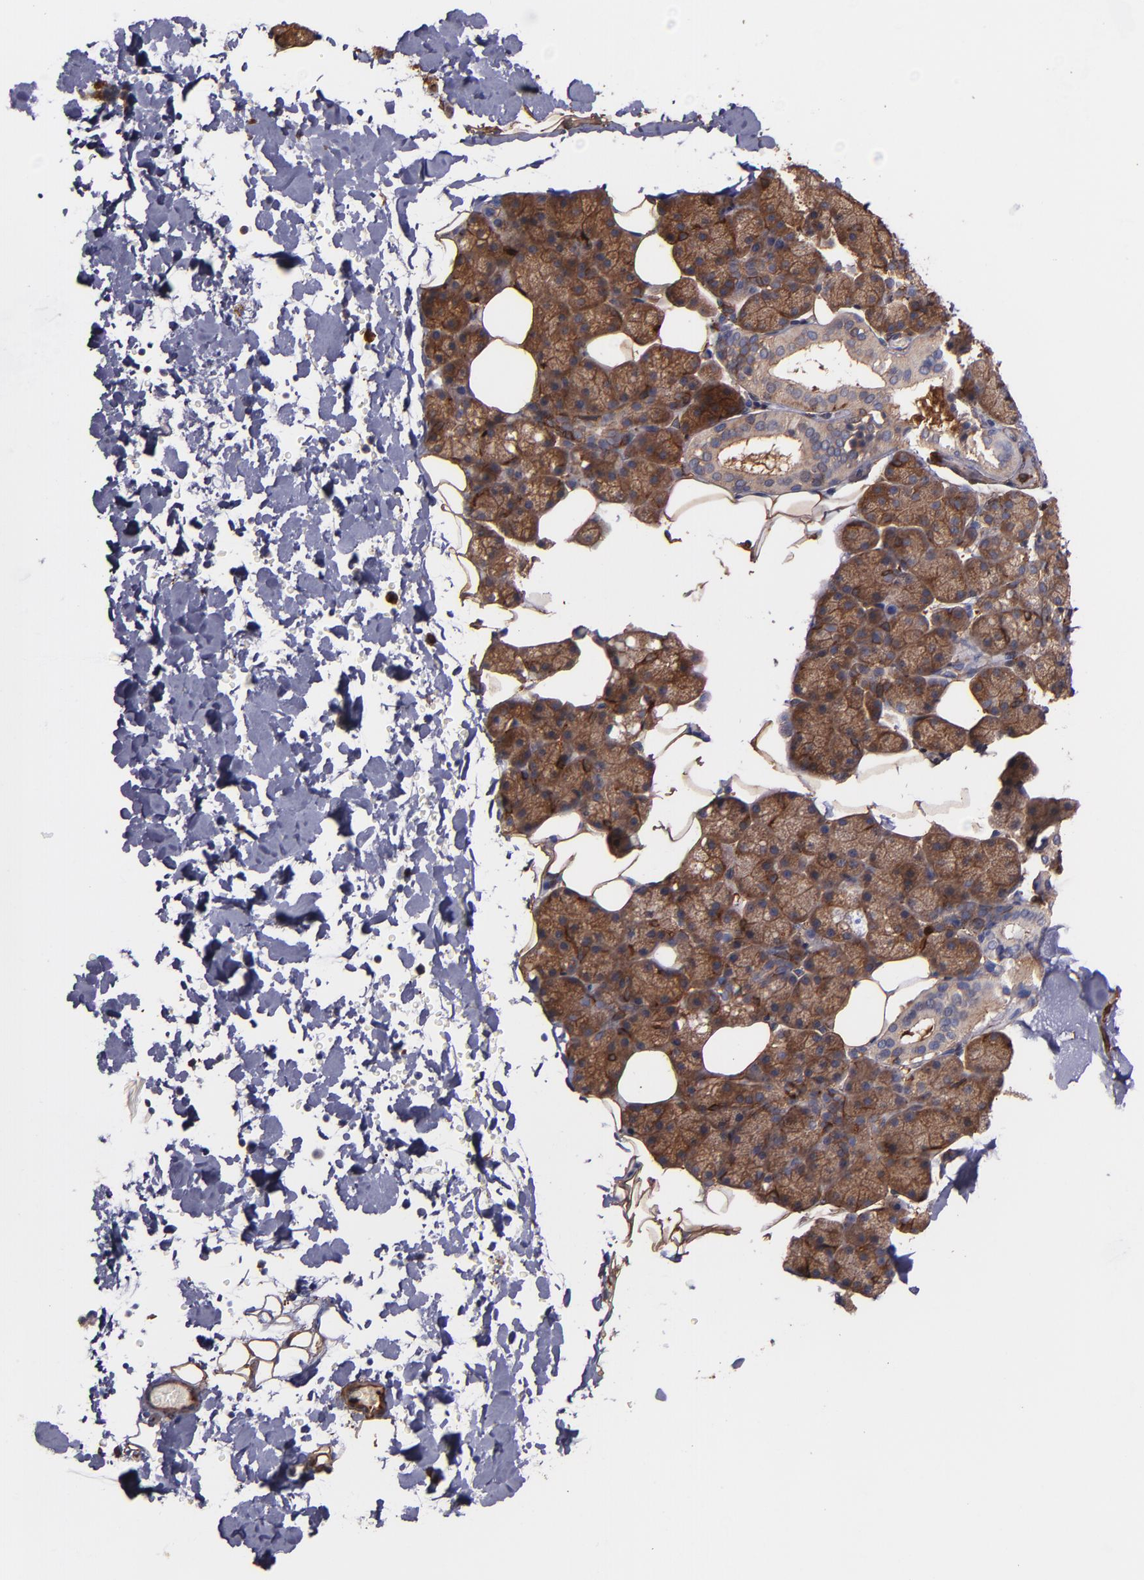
{"staining": {"intensity": "moderate", "quantity": ">75%", "location": "cytoplasmic/membranous"}, "tissue": "salivary gland", "cell_type": "Glandular cells", "image_type": "normal", "snomed": [{"axis": "morphology", "description": "Normal tissue, NOS"}, {"axis": "topography", "description": "Lymph node"}, {"axis": "topography", "description": "Salivary gland"}], "caption": "About >75% of glandular cells in normal human salivary gland reveal moderate cytoplasmic/membranous protein expression as visualized by brown immunohistochemical staining.", "gene": "VCL", "patient": {"sex": "male", "age": 8}}